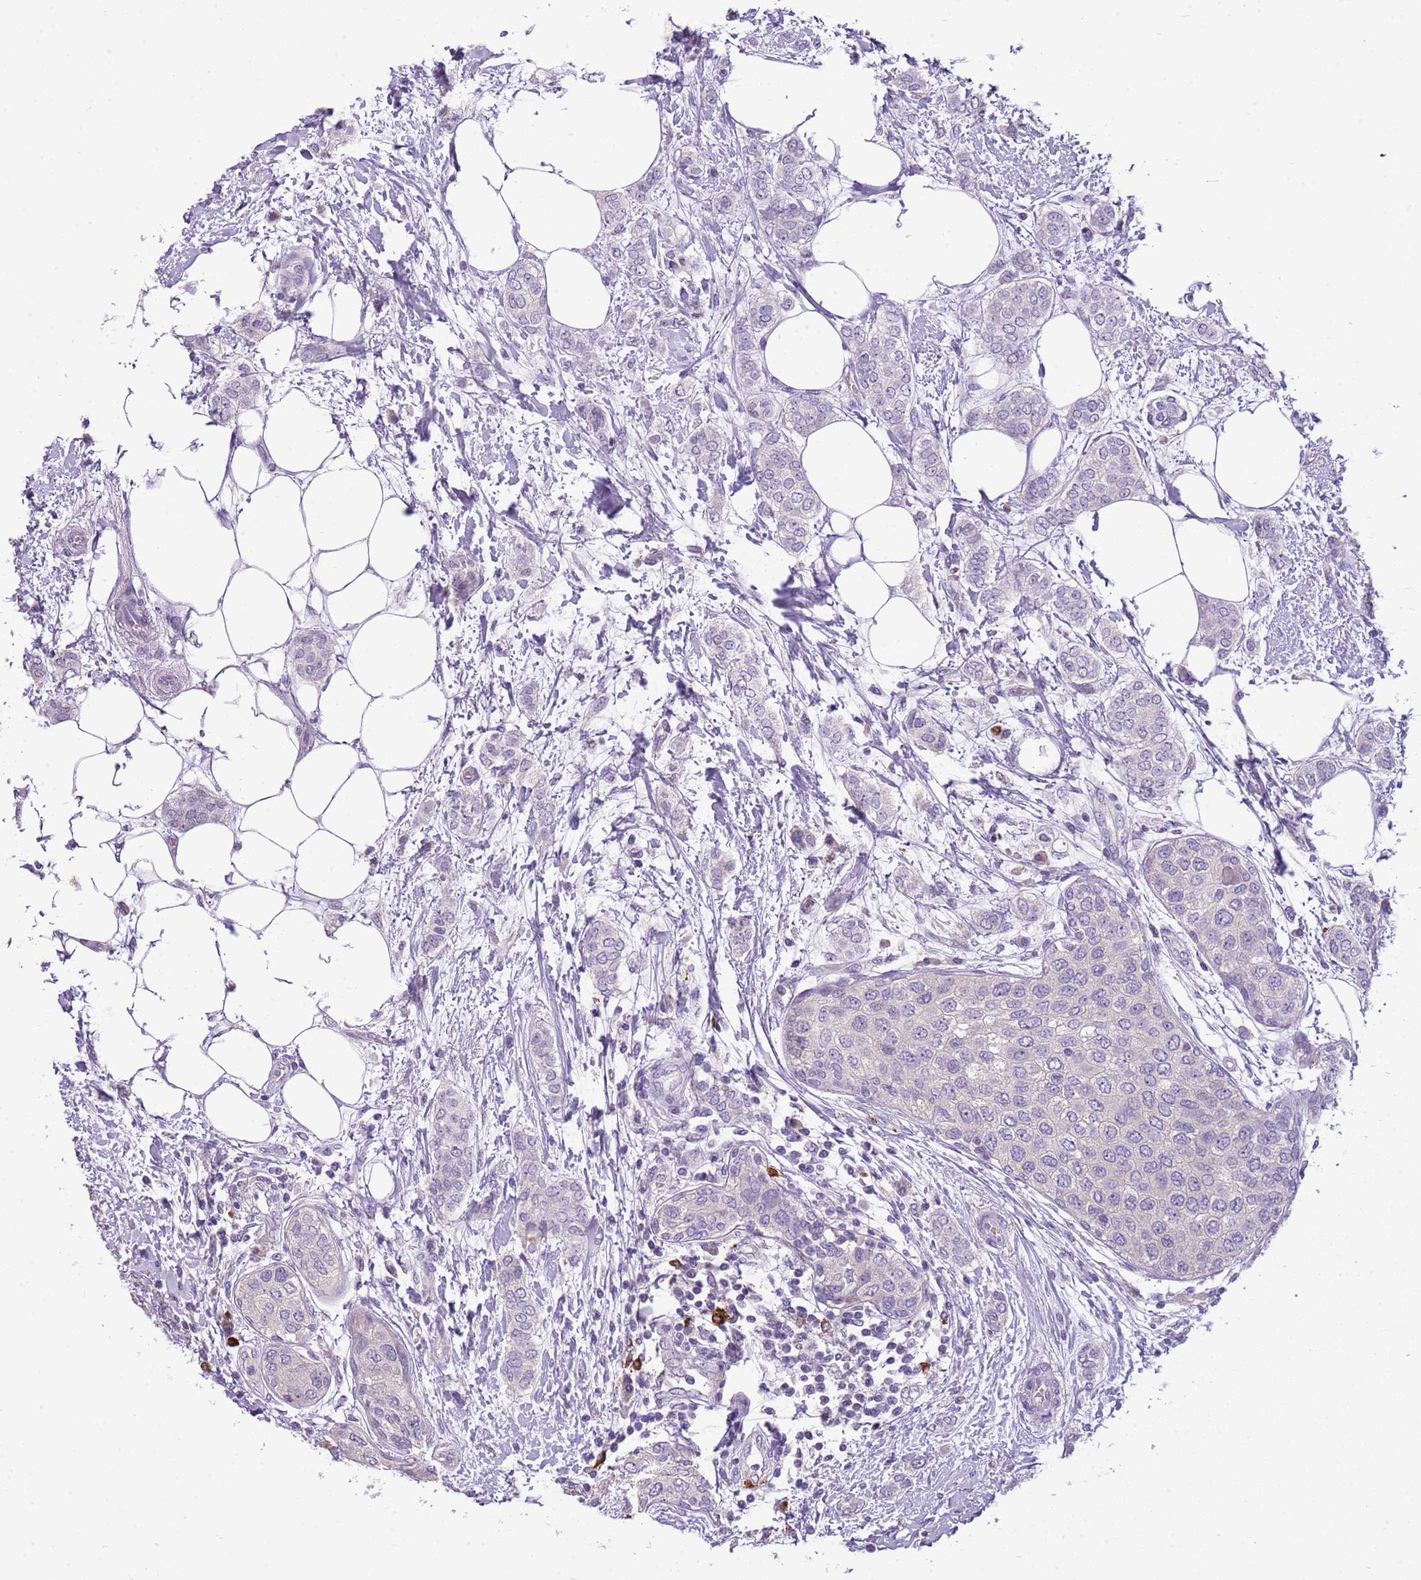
{"staining": {"intensity": "negative", "quantity": "none", "location": "none"}, "tissue": "breast cancer", "cell_type": "Tumor cells", "image_type": "cancer", "snomed": [{"axis": "morphology", "description": "Duct carcinoma"}, {"axis": "topography", "description": "Breast"}], "caption": "Immunohistochemistry (IHC) micrograph of neoplastic tissue: human breast cancer stained with DAB (3,3'-diaminobenzidine) displays no significant protein staining in tumor cells. The staining was performed using DAB to visualize the protein expression in brown, while the nuclei were stained in blue with hematoxylin (Magnification: 20x).", "gene": "SCAMP5", "patient": {"sex": "female", "age": 72}}